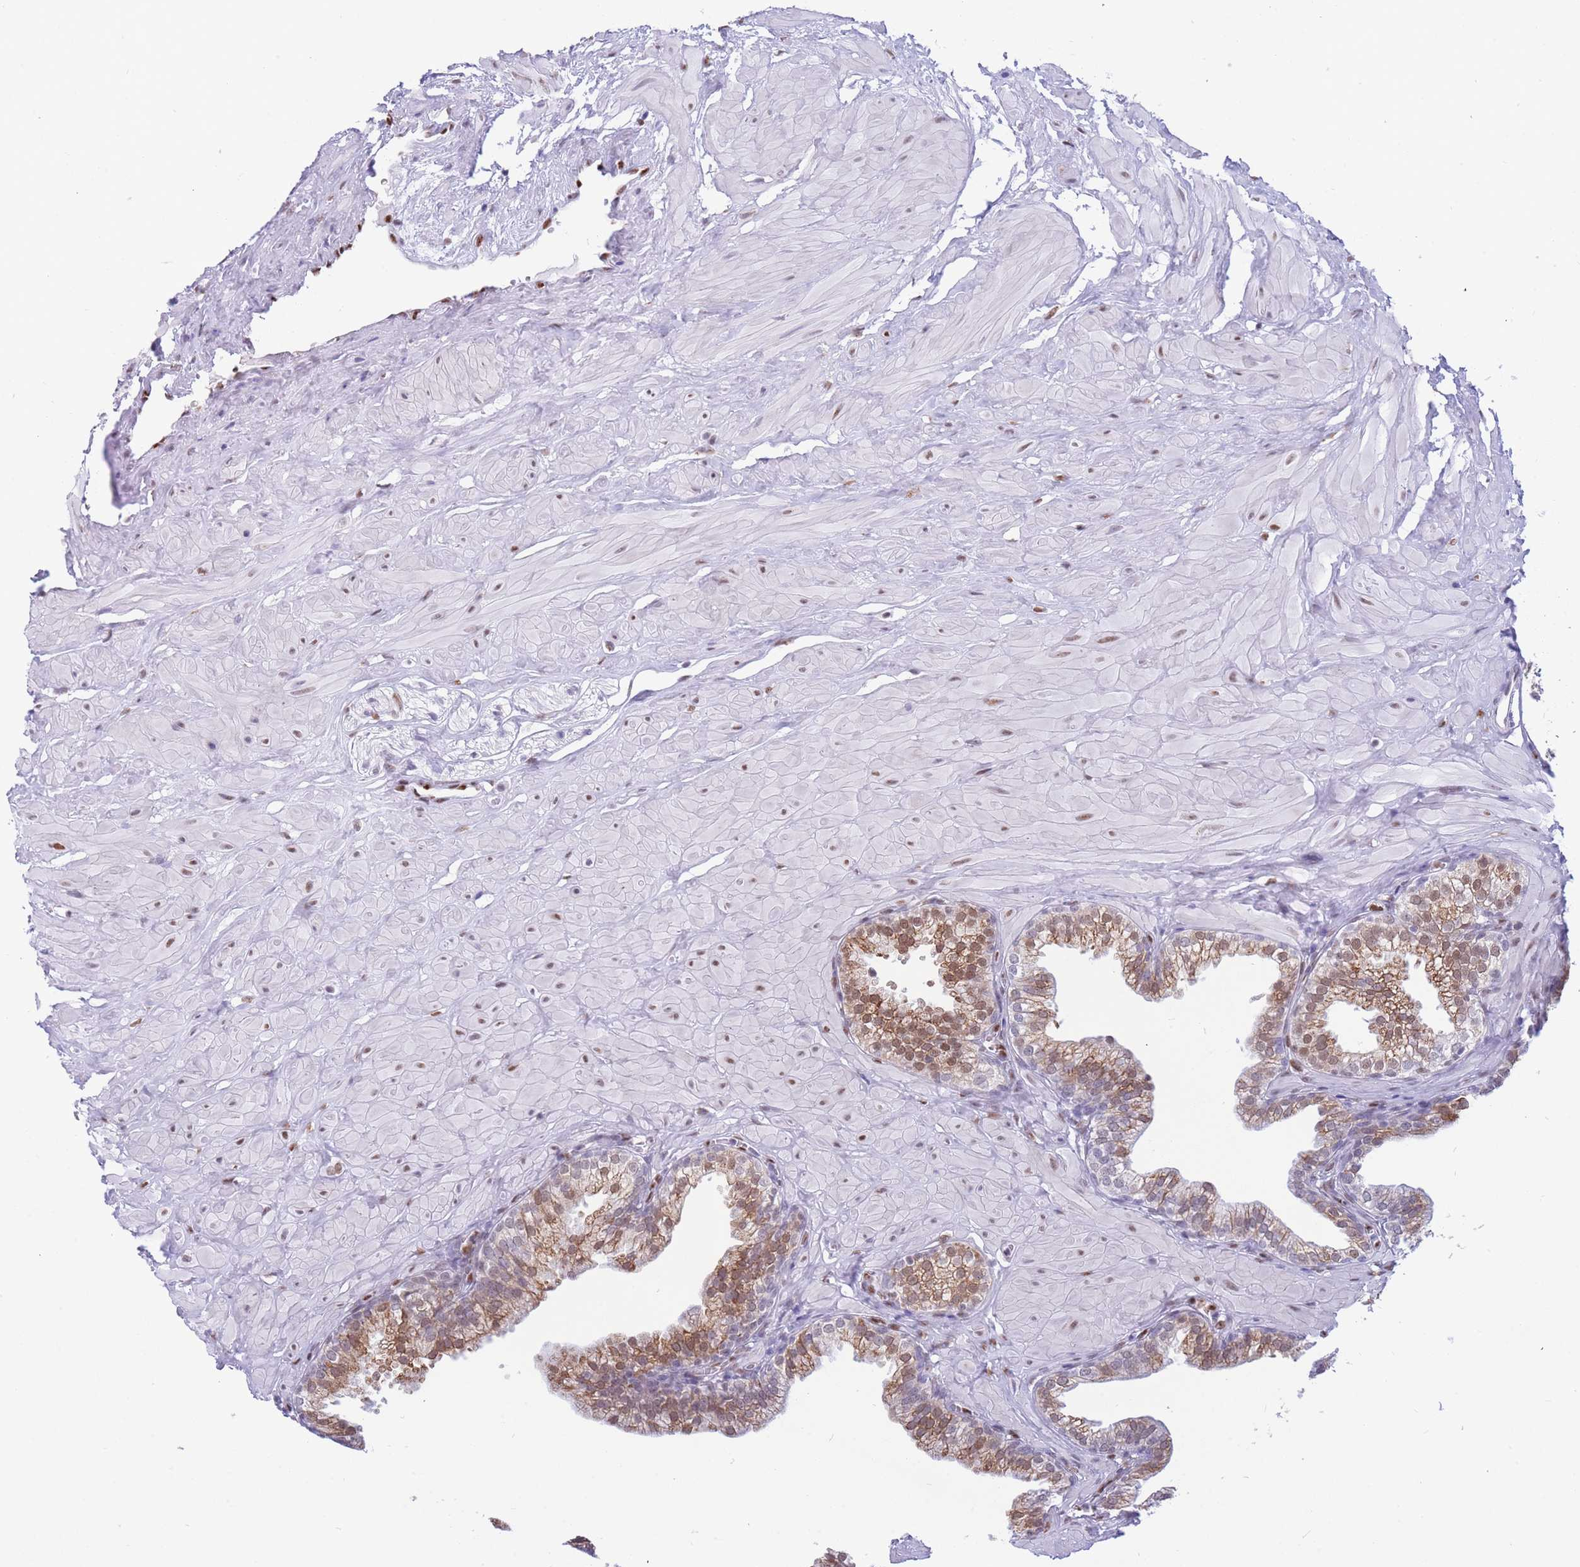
{"staining": {"intensity": "moderate", "quantity": ">75%", "location": "cytoplasmic/membranous,nuclear"}, "tissue": "prostate", "cell_type": "Glandular cells", "image_type": "normal", "snomed": [{"axis": "morphology", "description": "Normal tissue, NOS"}, {"axis": "topography", "description": "Prostate"}, {"axis": "topography", "description": "Peripheral nerve tissue"}], "caption": "DAB immunohistochemical staining of normal human prostate exhibits moderate cytoplasmic/membranous,nuclear protein positivity in approximately >75% of glandular cells.", "gene": "FAM153A", "patient": {"sex": "male", "age": 55}}